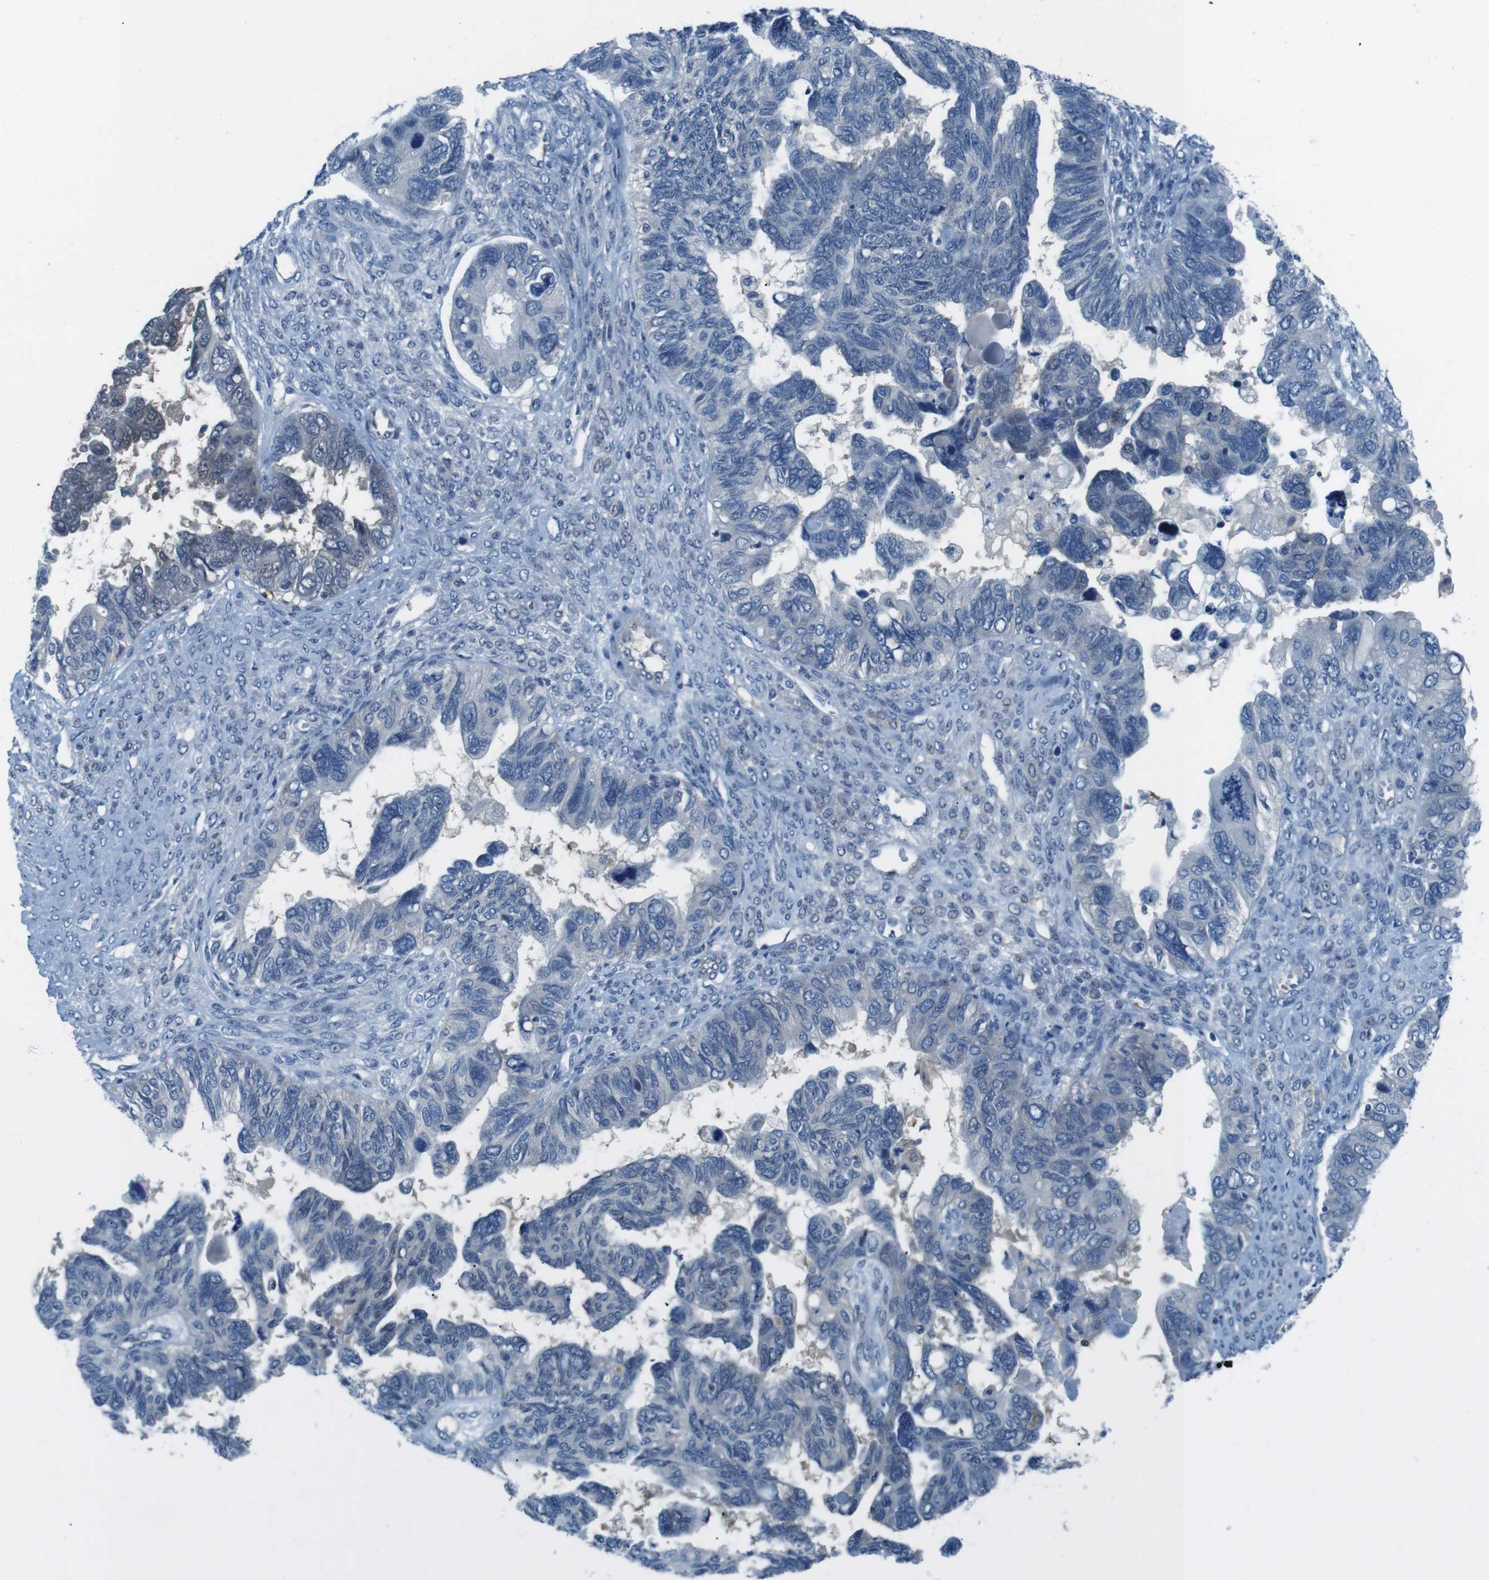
{"staining": {"intensity": "negative", "quantity": "none", "location": "none"}, "tissue": "ovarian cancer", "cell_type": "Tumor cells", "image_type": "cancer", "snomed": [{"axis": "morphology", "description": "Cystadenocarcinoma, serous, NOS"}, {"axis": "topography", "description": "Ovary"}], "caption": "Immunohistochemical staining of ovarian serous cystadenocarcinoma exhibits no significant staining in tumor cells. (DAB (3,3'-diaminobenzidine) IHC, high magnification).", "gene": "NANOS2", "patient": {"sex": "female", "age": 79}}